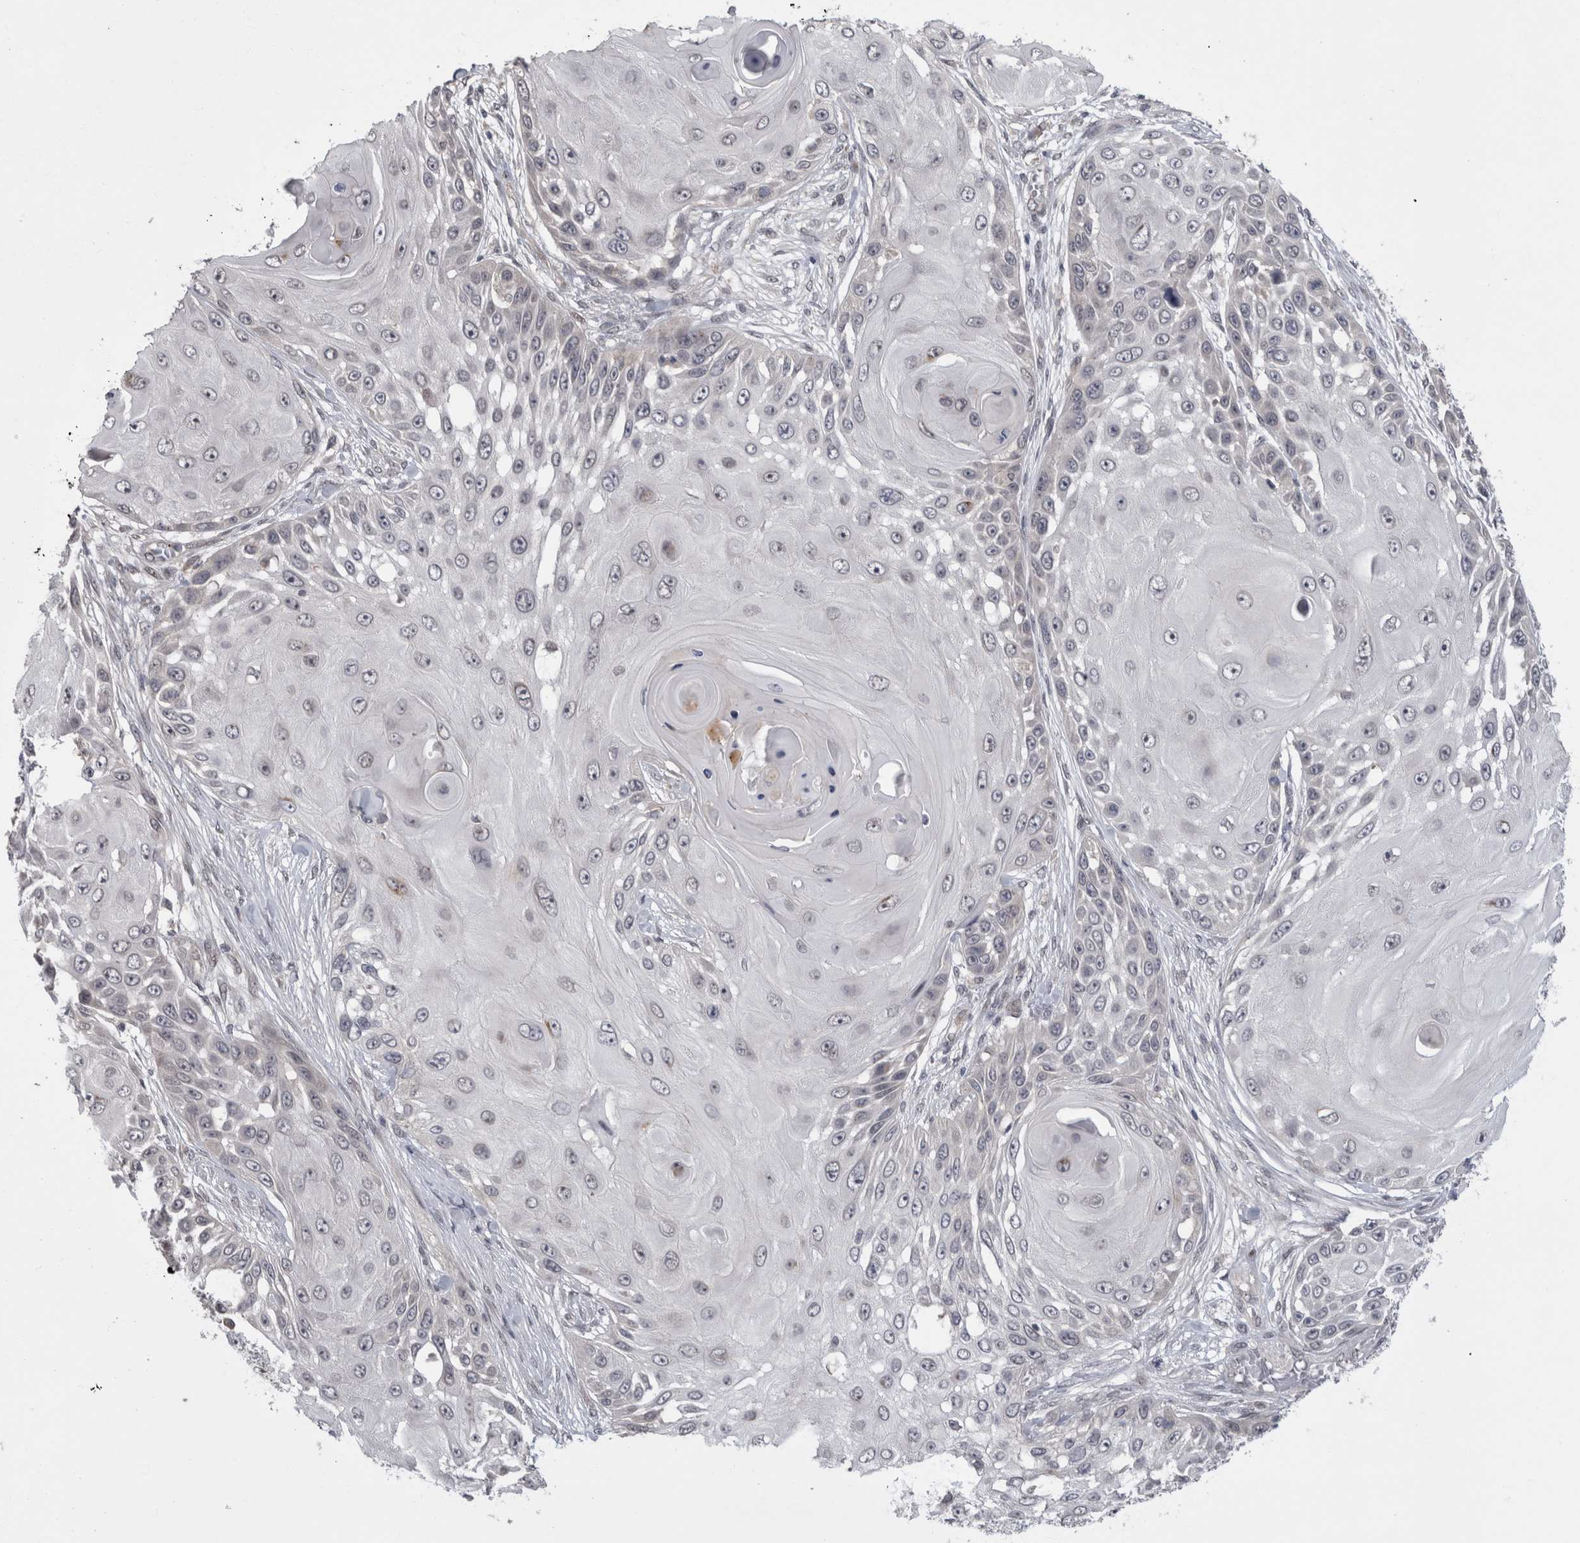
{"staining": {"intensity": "negative", "quantity": "none", "location": "none"}, "tissue": "skin cancer", "cell_type": "Tumor cells", "image_type": "cancer", "snomed": [{"axis": "morphology", "description": "Squamous cell carcinoma, NOS"}, {"axis": "topography", "description": "Skin"}], "caption": "This is an immunohistochemistry photomicrograph of human skin squamous cell carcinoma. There is no staining in tumor cells.", "gene": "MTBP", "patient": {"sex": "female", "age": 44}}